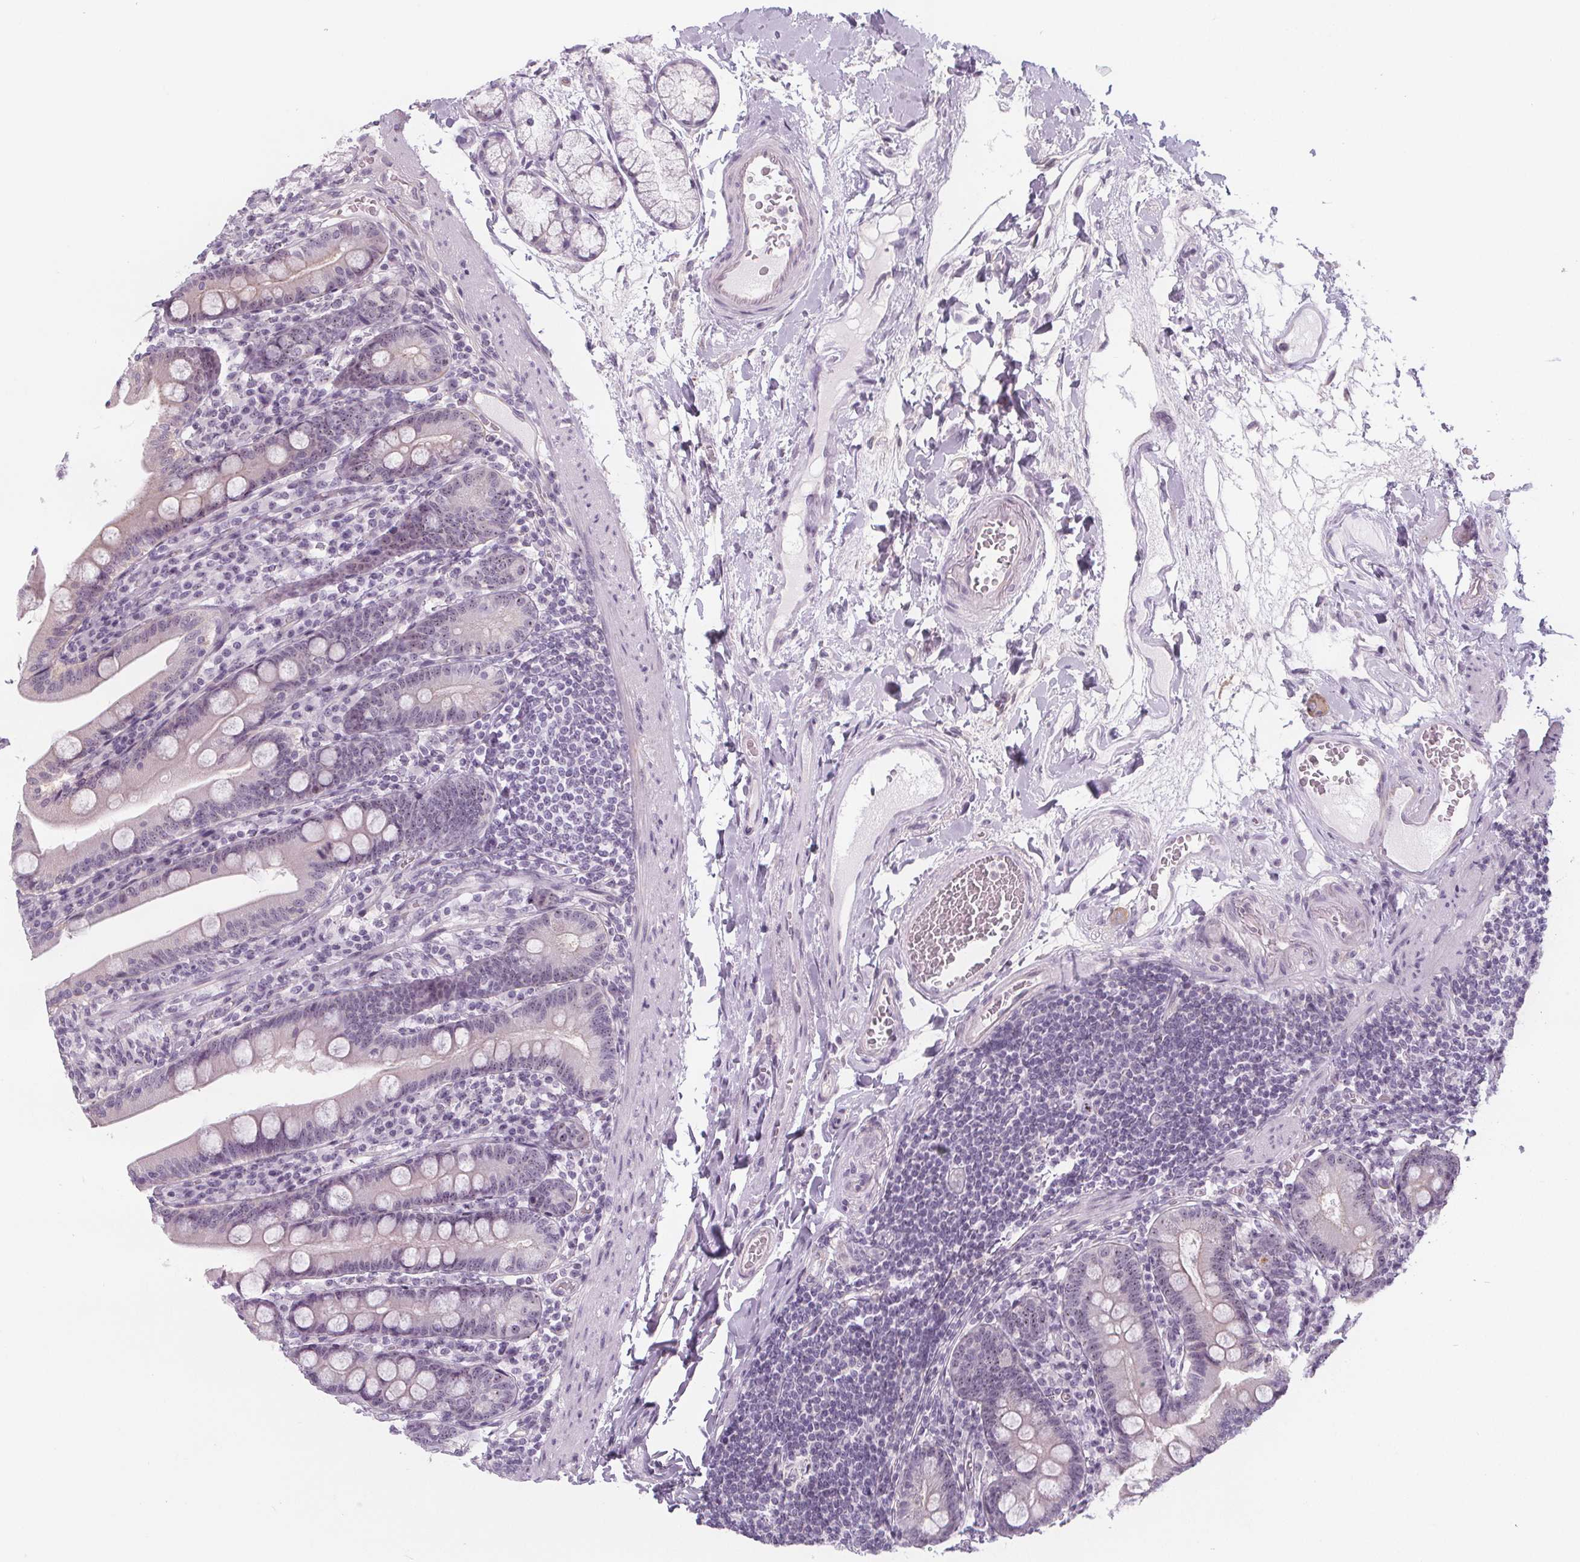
{"staining": {"intensity": "weak", "quantity": "<25%", "location": "nuclear"}, "tissue": "duodenum", "cell_type": "Glandular cells", "image_type": "normal", "snomed": [{"axis": "morphology", "description": "Normal tissue, NOS"}, {"axis": "topography", "description": "Duodenum"}], "caption": "An immunohistochemistry photomicrograph of benign duodenum is shown. There is no staining in glandular cells of duodenum. (DAB (3,3'-diaminobenzidine) IHC with hematoxylin counter stain).", "gene": "NOLC1", "patient": {"sex": "female", "age": 67}}